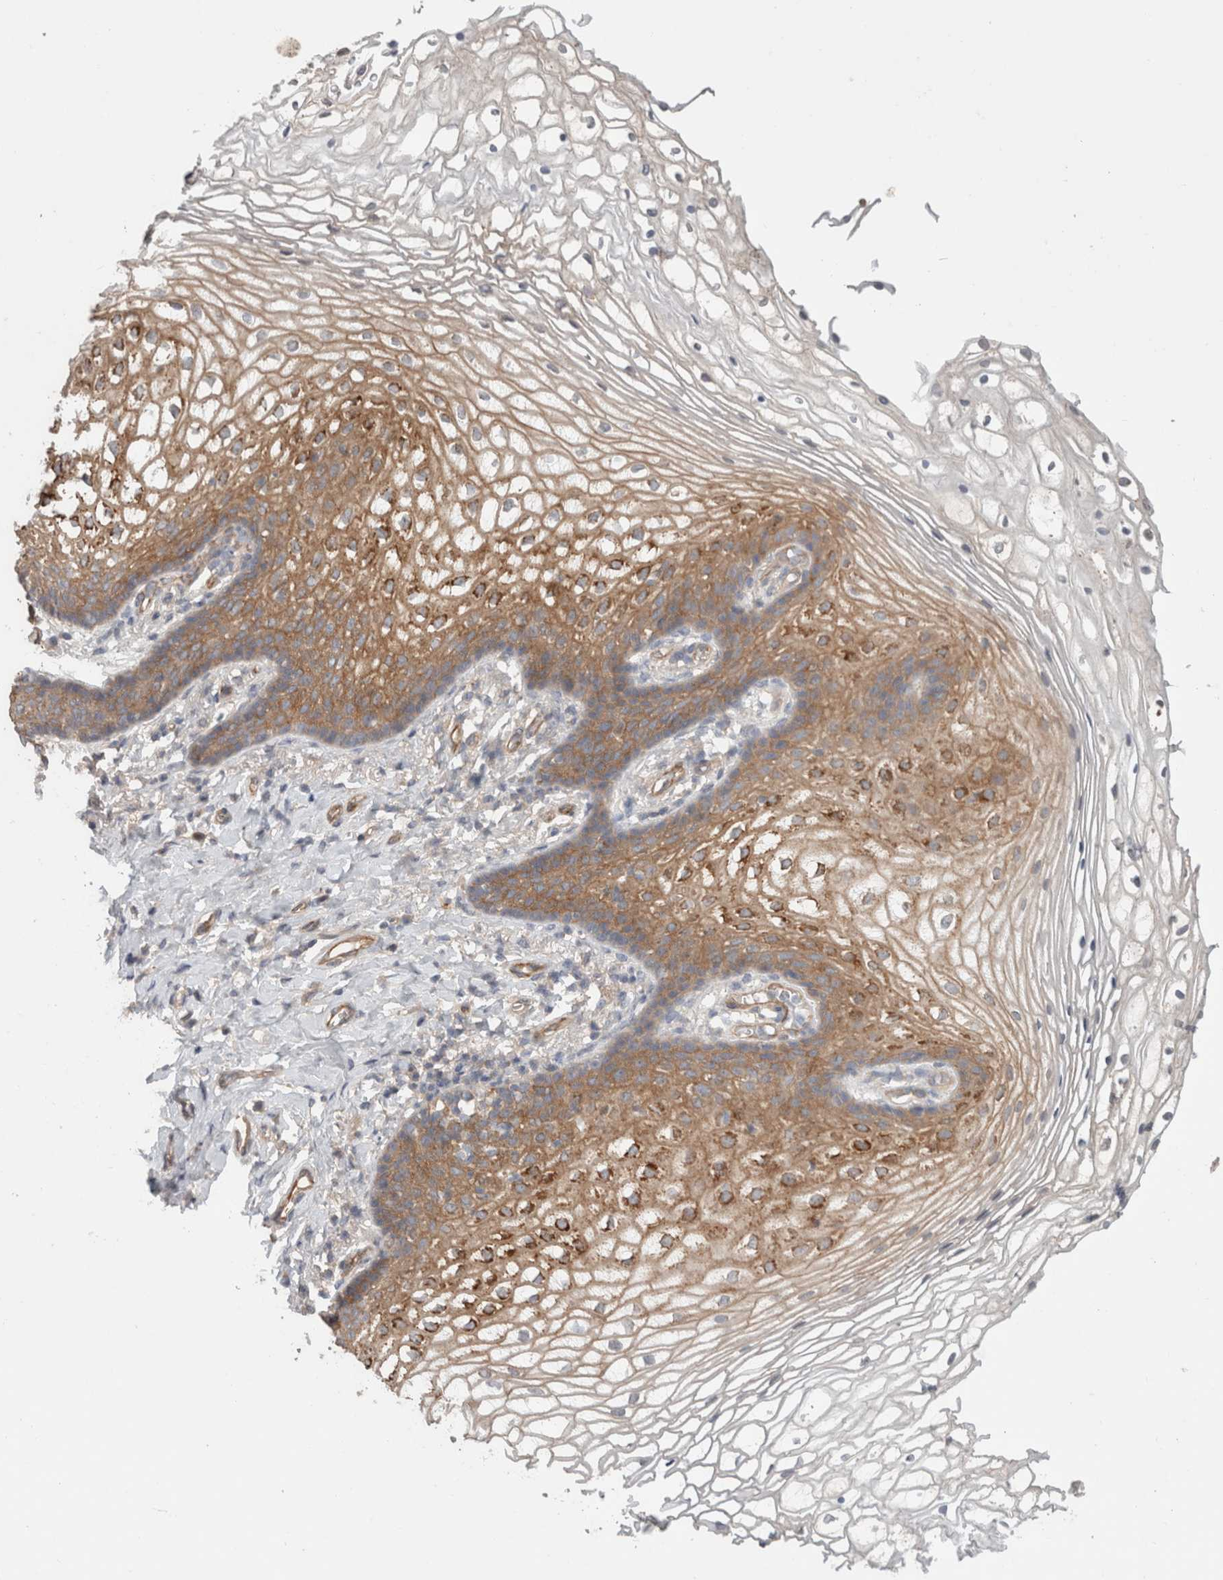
{"staining": {"intensity": "strong", "quantity": "25%-75%", "location": "cytoplasmic/membranous"}, "tissue": "vagina", "cell_type": "Squamous epithelial cells", "image_type": "normal", "snomed": [{"axis": "morphology", "description": "Normal tissue, NOS"}, {"axis": "topography", "description": "Vagina"}], "caption": "Protein analysis of normal vagina exhibits strong cytoplasmic/membranous staining in about 25%-75% of squamous epithelial cells.", "gene": "RASAL2", "patient": {"sex": "female", "age": 60}}